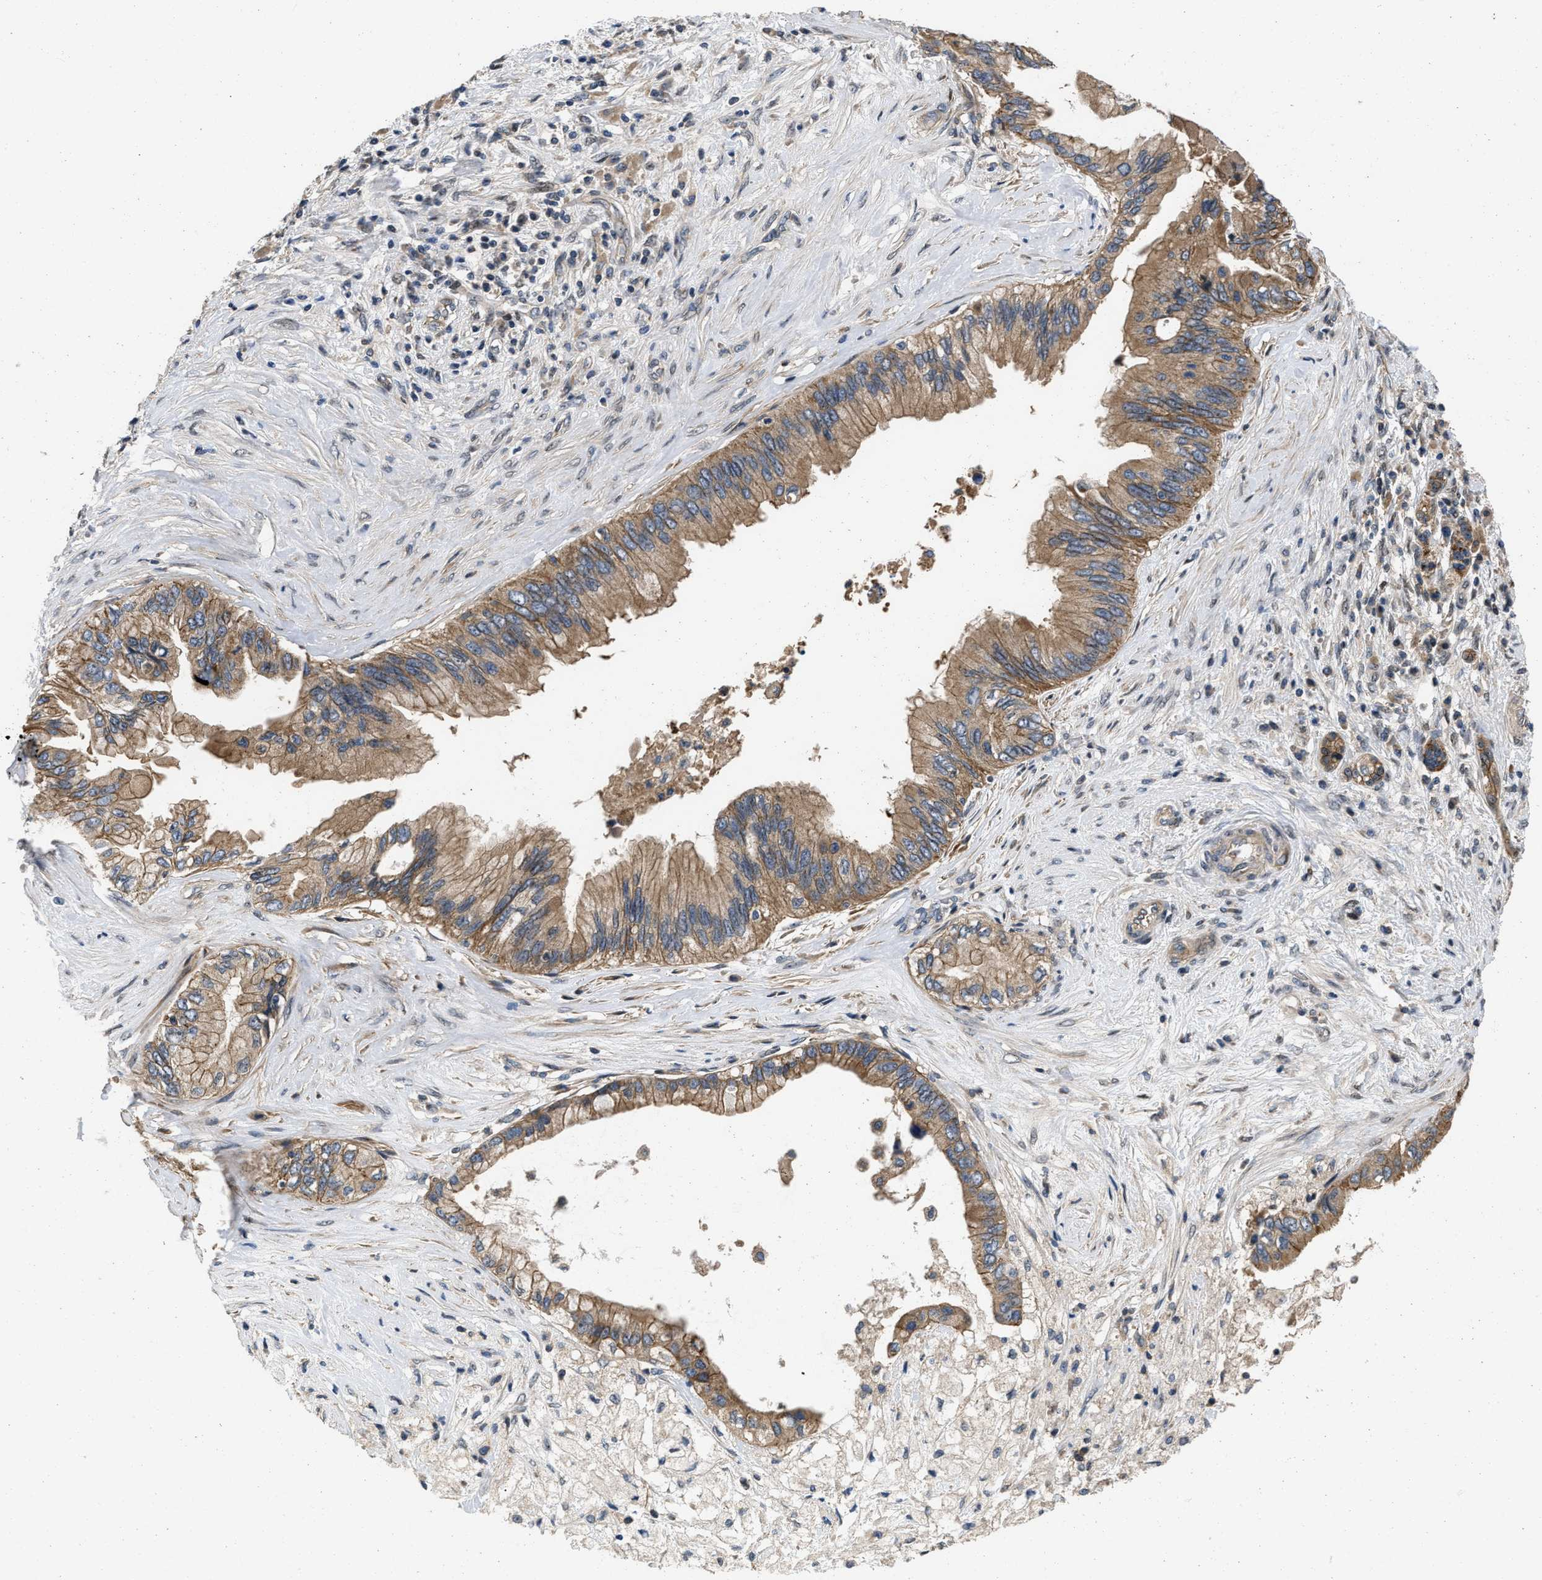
{"staining": {"intensity": "moderate", "quantity": ">75%", "location": "cytoplasmic/membranous"}, "tissue": "pancreatic cancer", "cell_type": "Tumor cells", "image_type": "cancer", "snomed": [{"axis": "morphology", "description": "Adenocarcinoma, NOS"}, {"axis": "topography", "description": "Pancreas"}], "caption": "A micrograph showing moderate cytoplasmic/membranous positivity in about >75% of tumor cells in pancreatic adenocarcinoma, as visualized by brown immunohistochemical staining.", "gene": "PRDM14", "patient": {"sex": "female", "age": 73}}